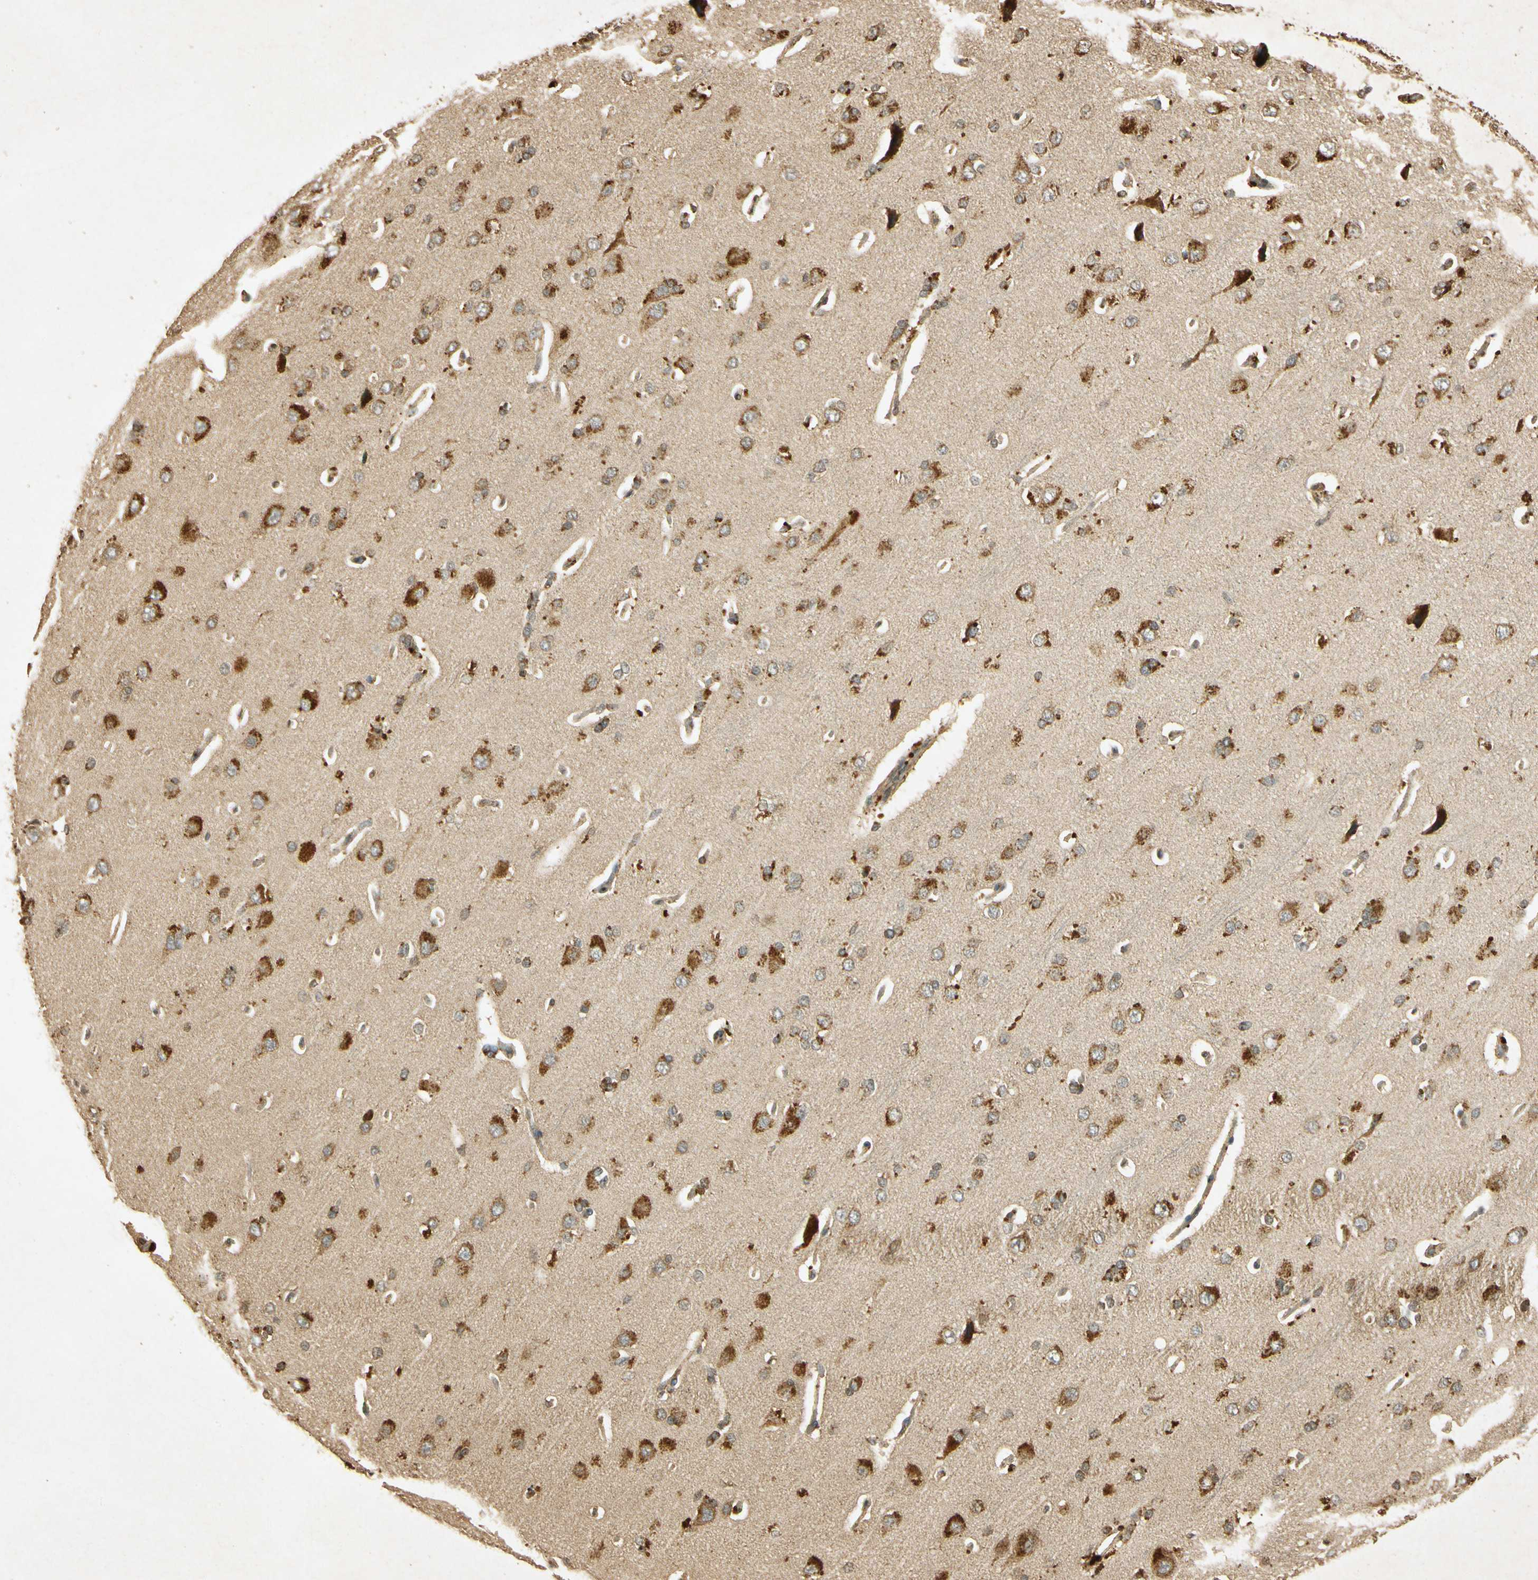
{"staining": {"intensity": "weak", "quantity": ">75%", "location": "cytoplasmic/membranous"}, "tissue": "cerebral cortex", "cell_type": "Endothelial cells", "image_type": "normal", "snomed": [{"axis": "morphology", "description": "Normal tissue, NOS"}, {"axis": "topography", "description": "Cerebral cortex"}], "caption": "IHC of unremarkable human cerebral cortex reveals low levels of weak cytoplasmic/membranous expression in about >75% of endothelial cells.", "gene": "PRDX3", "patient": {"sex": "male", "age": 62}}